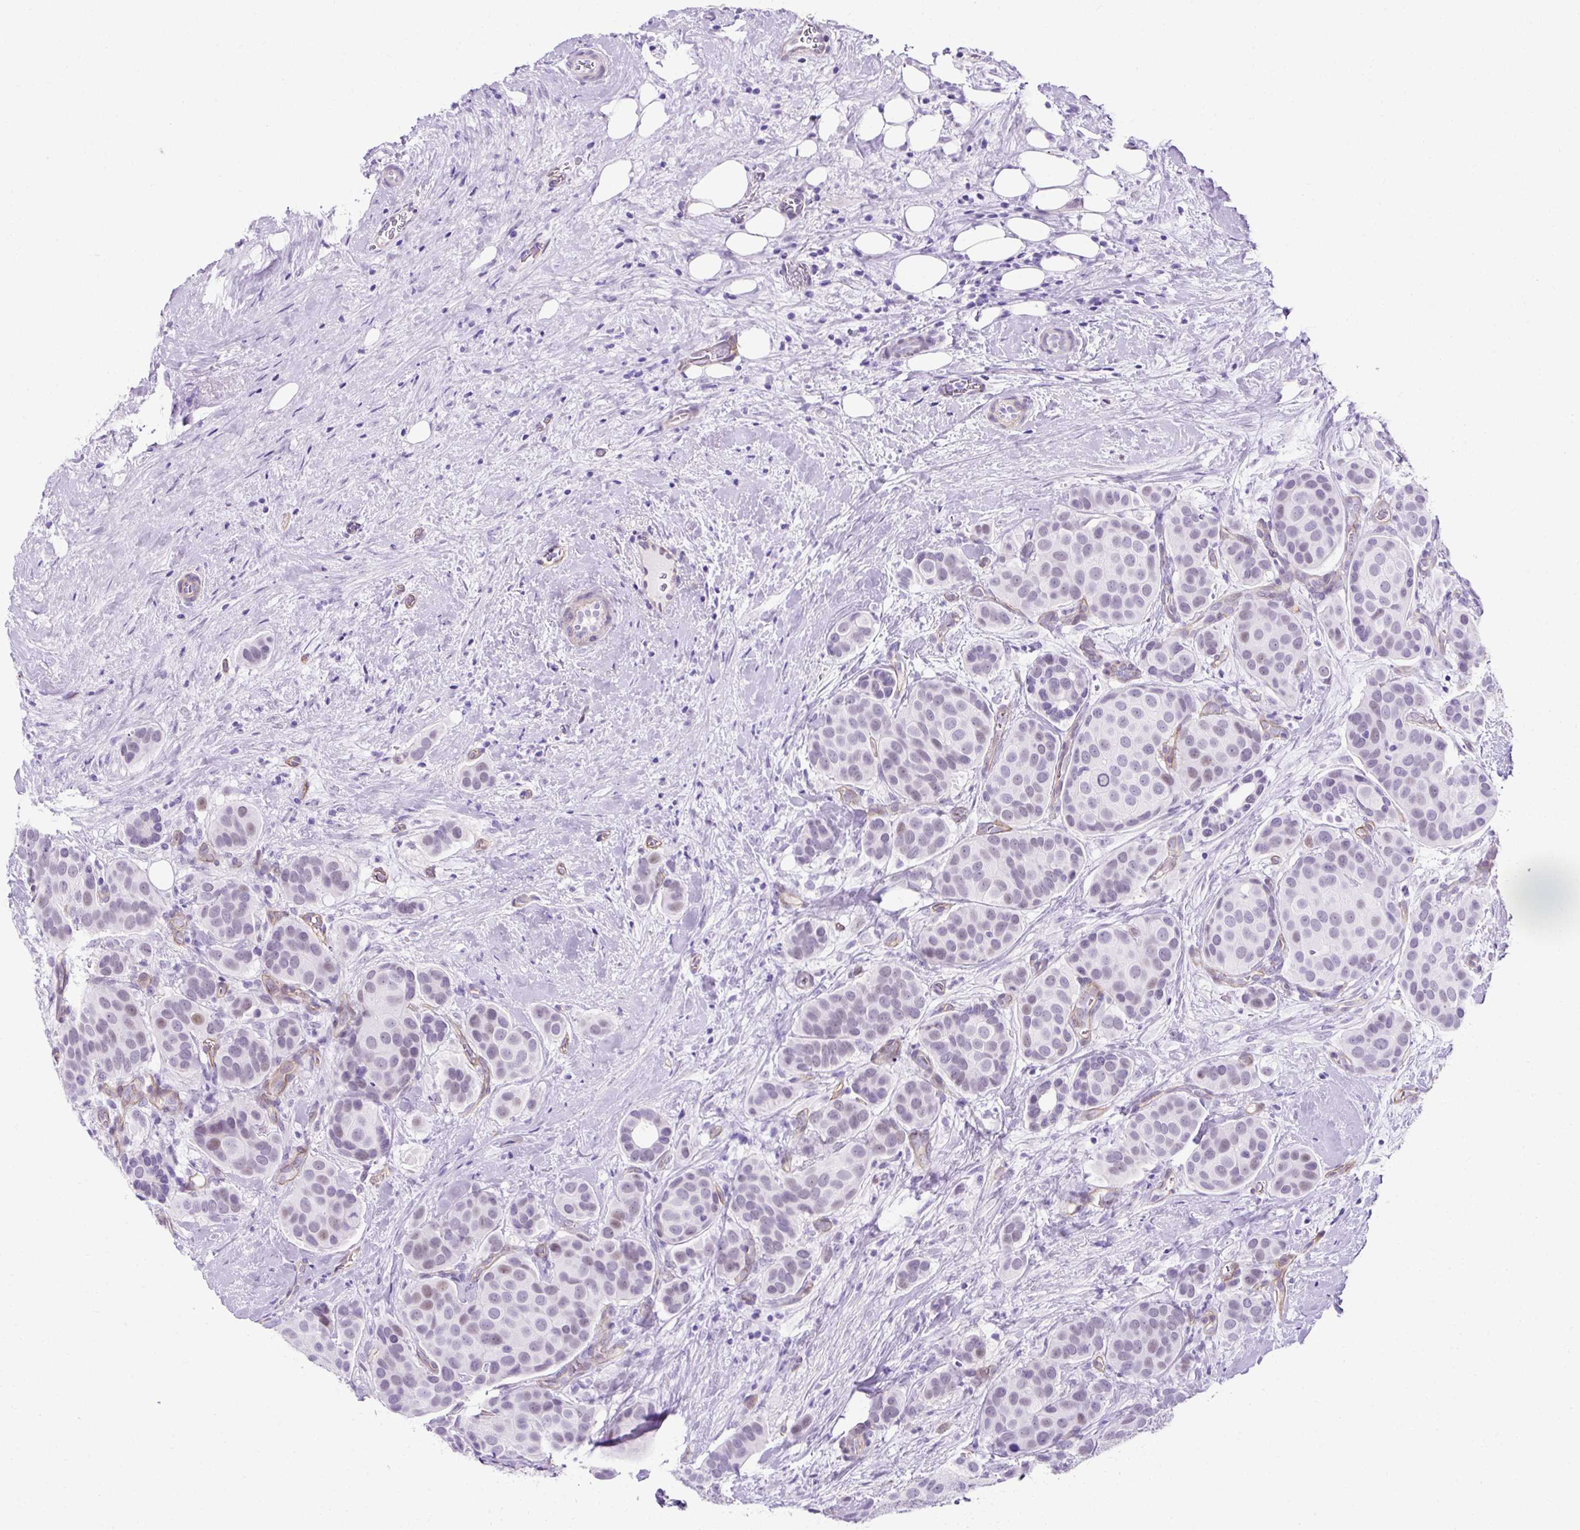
{"staining": {"intensity": "weak", "quantity": "<25%", "location": "nuclear"}, "tissue": "breast cancer", "cell_type": "Tumor cells", "image_type": "cancer", "snomed": [{"axis": "morphology", "description": "Duct carcinoma"}, {"axis": "topography", "description": "Breast"}], "caption": "The IHC micrograph has no significant staining in tumor cells of breast cancer (invasive ductal carcinoma) tissue.", "gene": "KRT12", "patient": {"sex": "female", "age": 70}}